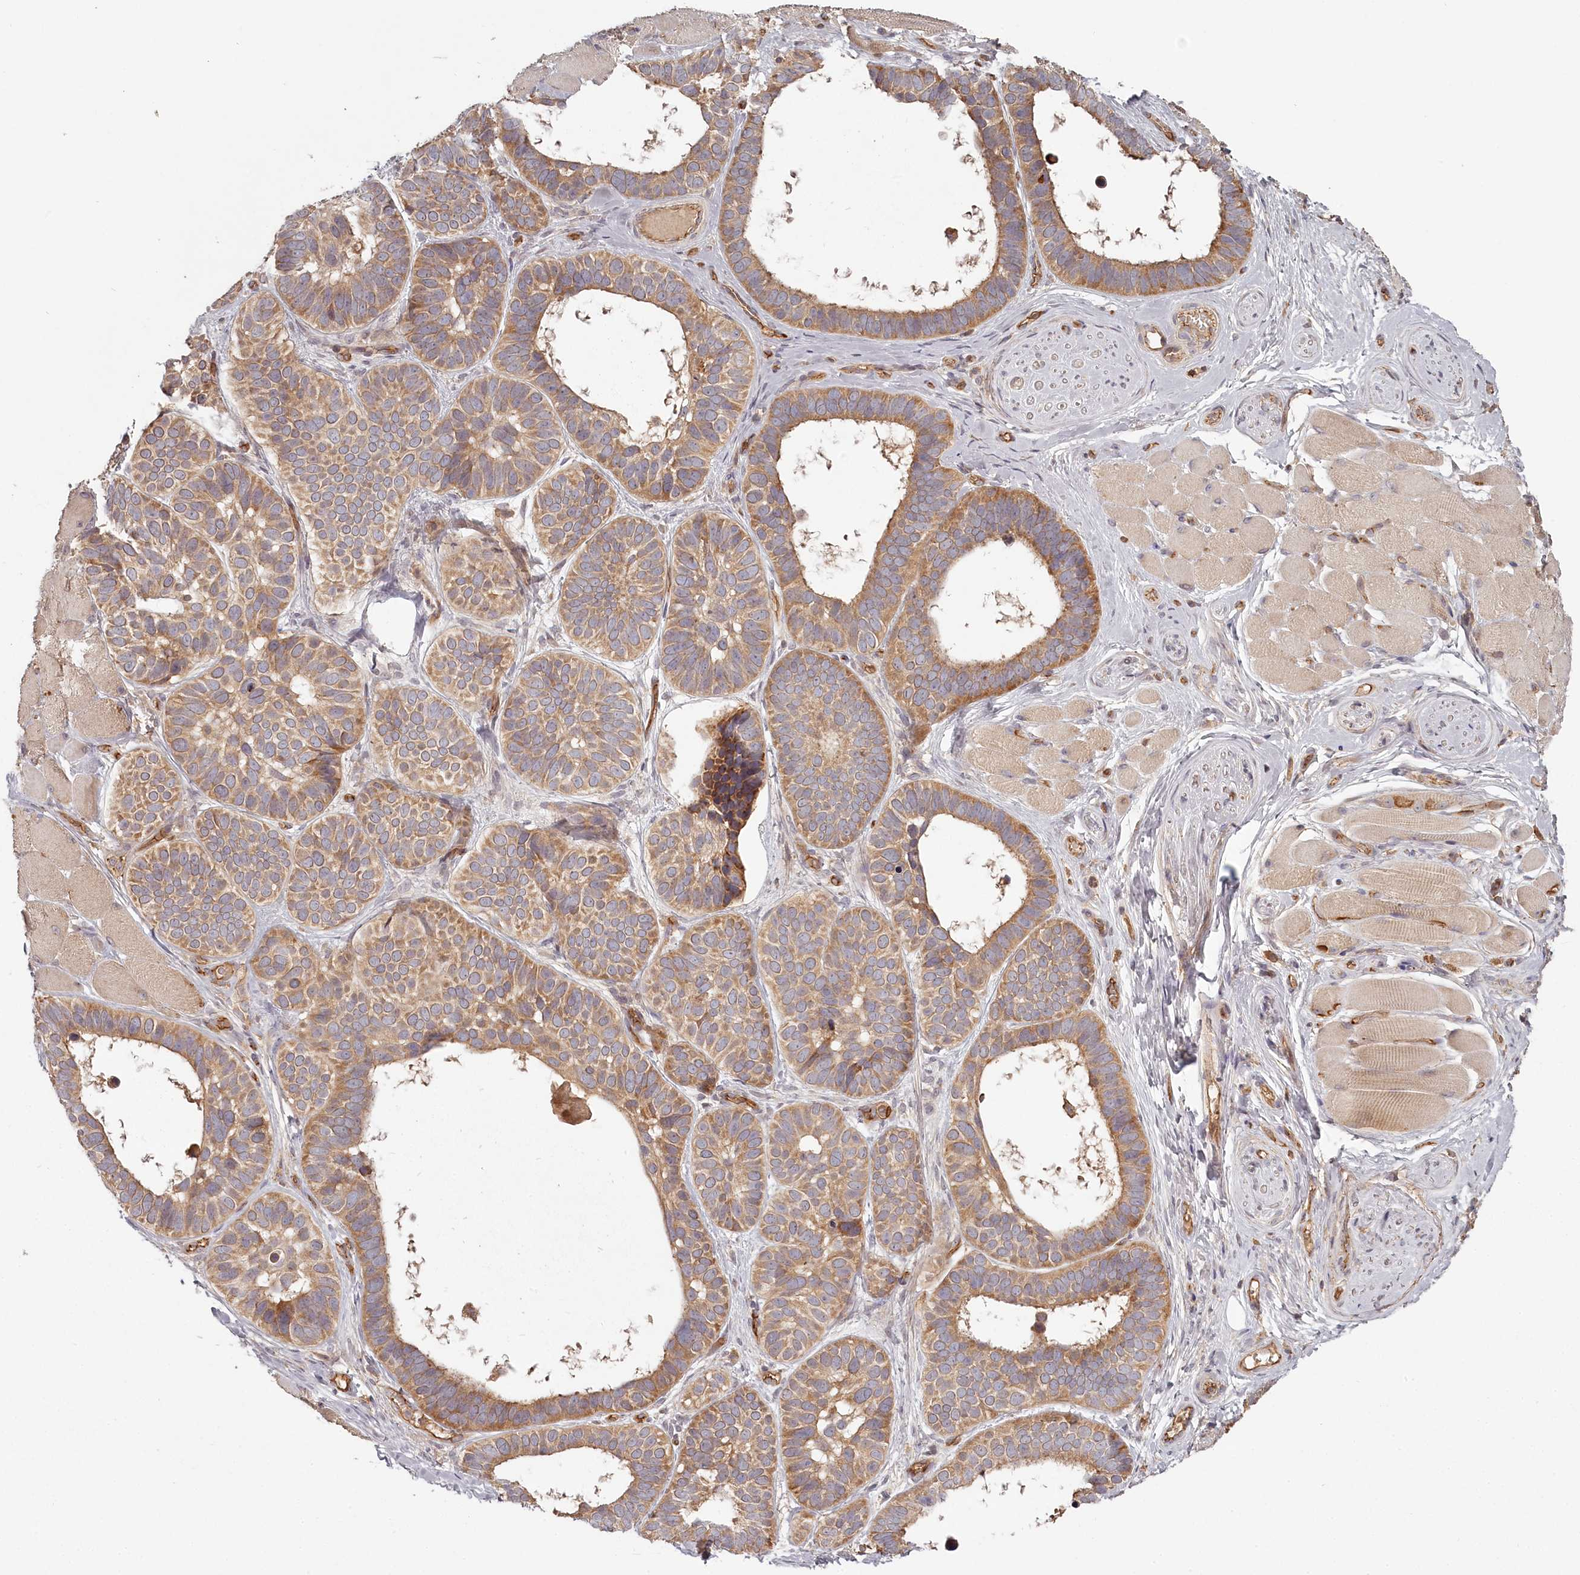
{"staining": {"intensity": "moderate", "quantity": ">75%", "location": "cytoplasmic/membranous"}, "tissue": "skin cancer", "cell_type": "Tumor cells", "image_type": "cancer", "snomed": [{"axis": "morphology", "description": "Basal cell carcinoma"}, {"axis": "topography", "description": "Skin"}], "caption": "Immunohistochemical staining of skin cancer (basal cell carcinoma) demonstrates medium levels of moderate cytoplasmic/membranous protein expression in approximately >75% of tumor cells.", "gene": "TMIE", "patient": {"sex": "male", "age": 62}}